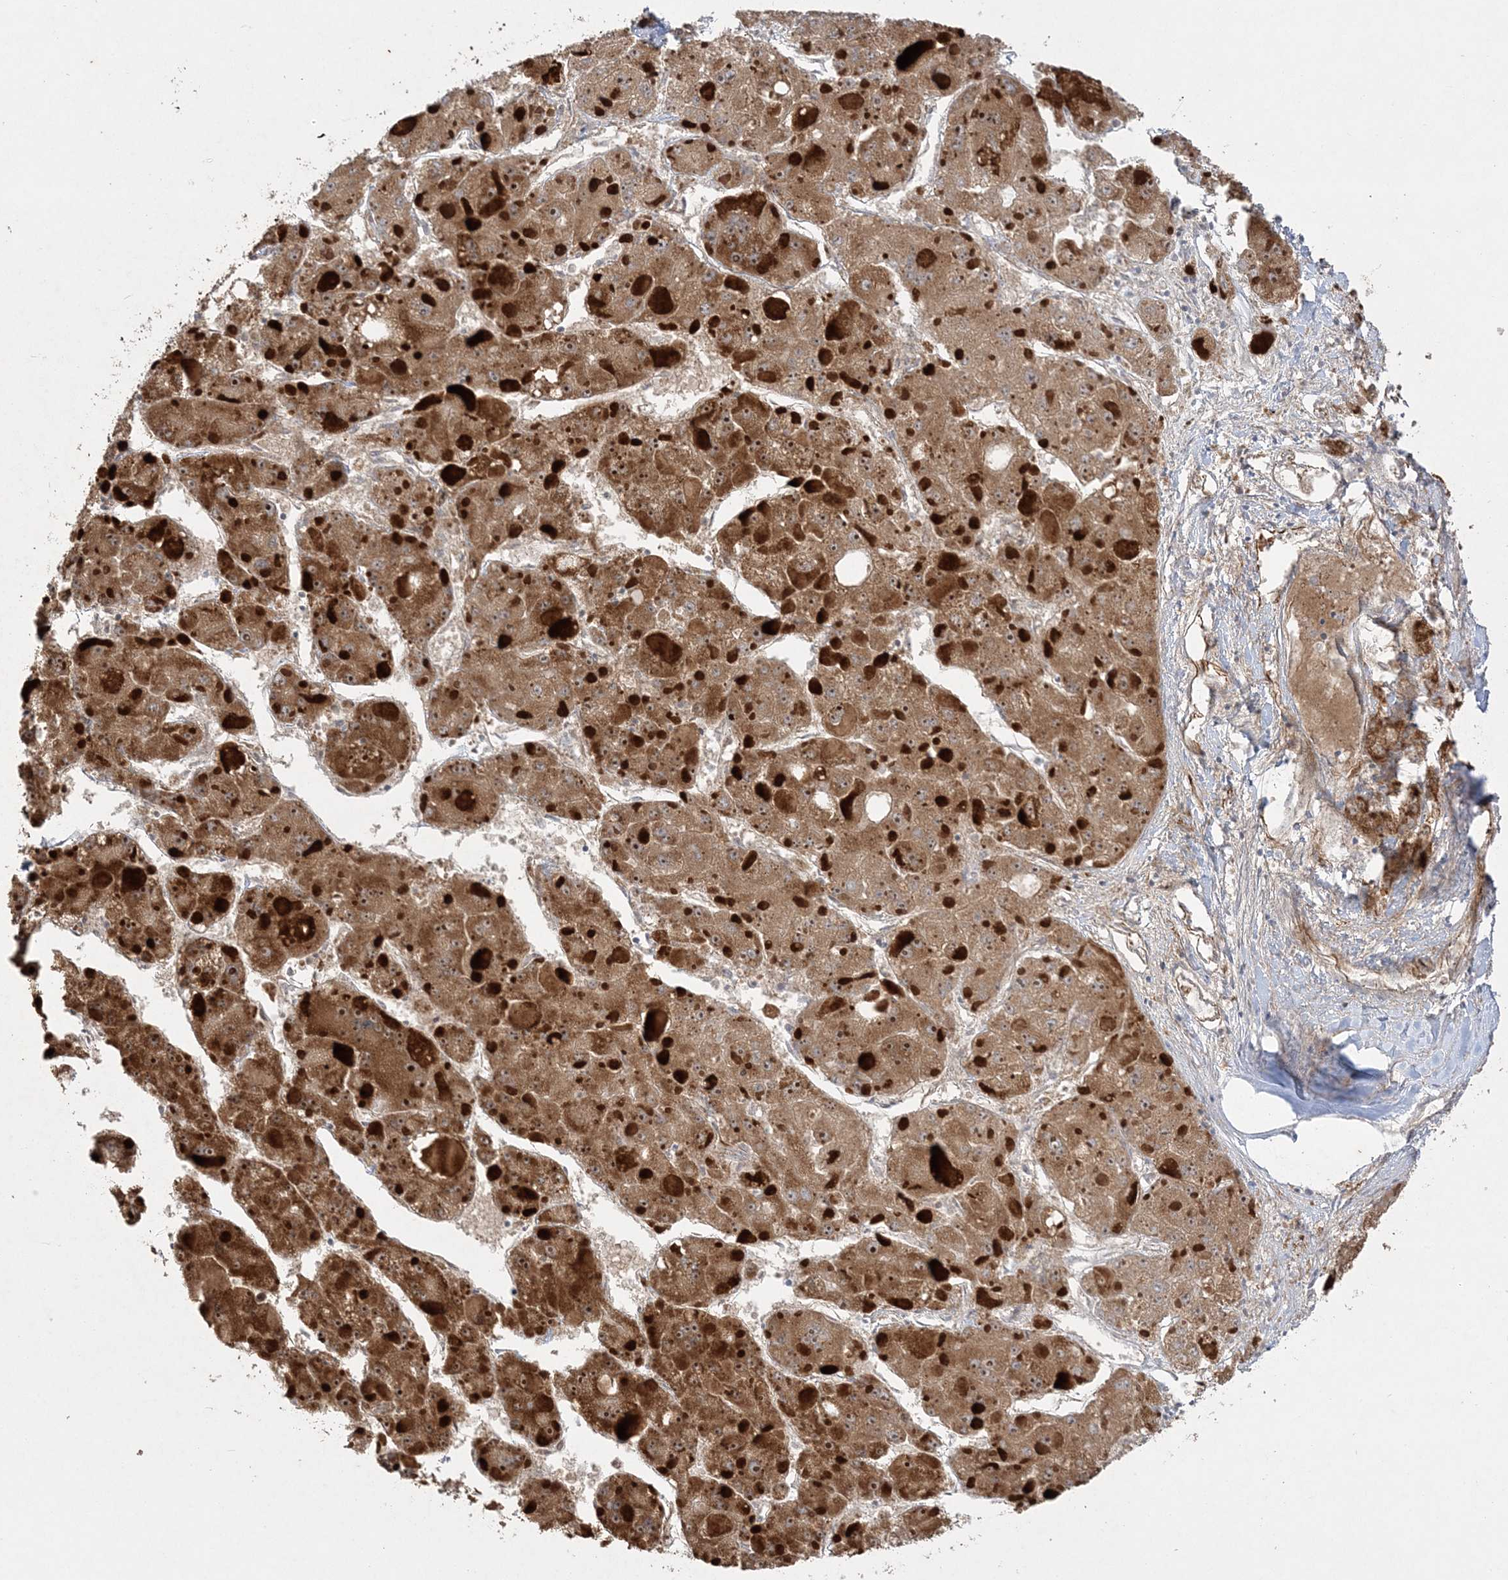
{"staining": {"intensity": "strong", "quantity": ">75%", "location": "cytoplasmic/membranous,nuclear"}, "tissue": "liver cancer", "cell_type": "Tumor cells", "image_type": "cancer", "snomed": [{"axis": "morphology", "description": "Carcinoma, Hepatocellular, NOS"}, {"axis": "topography", "description": "Liver"}], "caption": "A photomicrograph showing strong cytoplasmic/membranous and nuclear positivity in about >75% of tumor cells in liver cancer, as visualized by brown immunohistochemical staining.", "gene": "INPP1", "patient": {"sex": "female", "age": 73}}